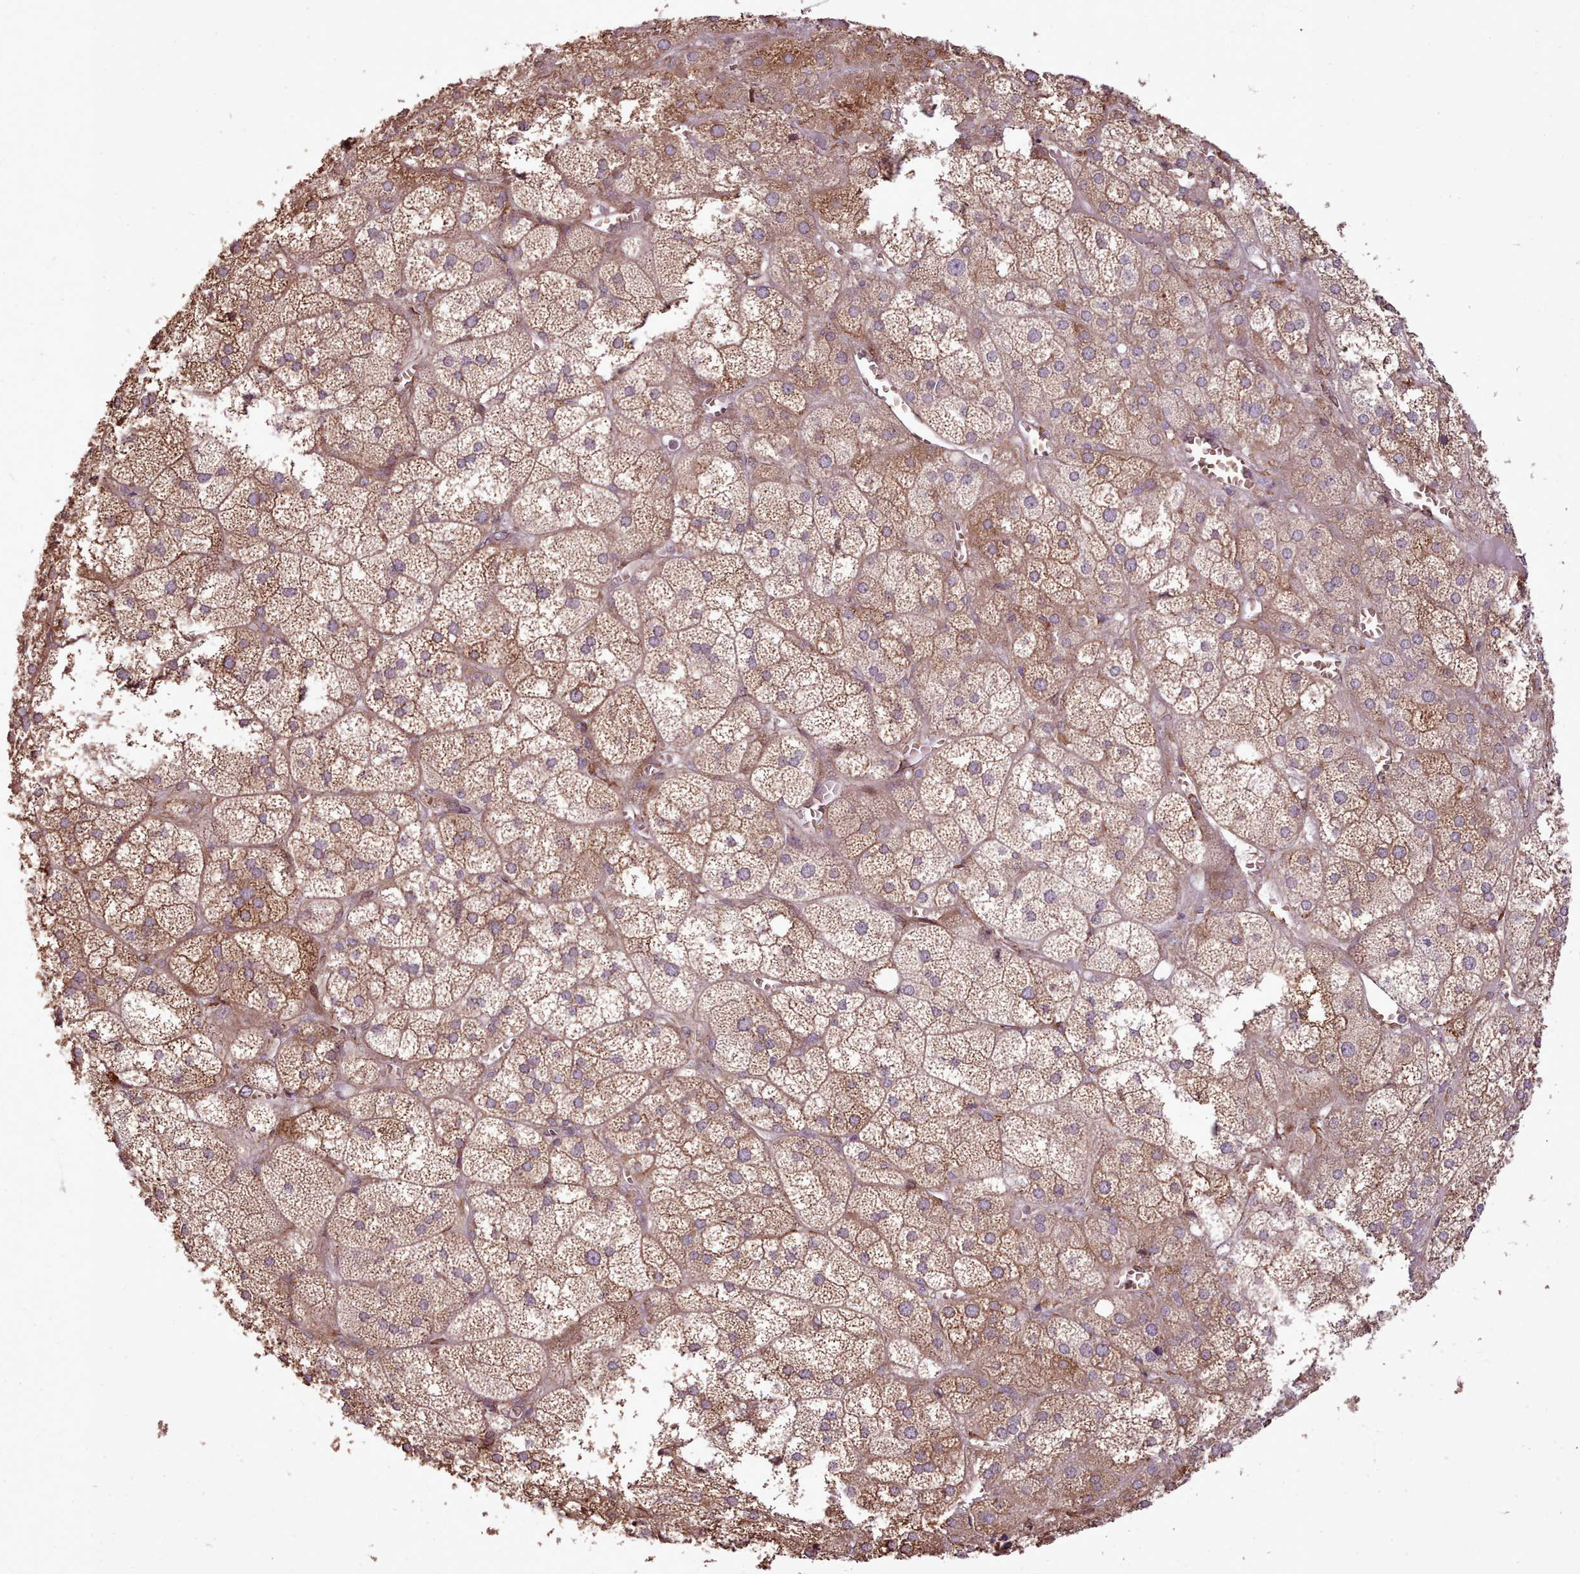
{"staining": {"intensity": "moderate", "quantity": ">75%", "location": "cytoplasmic/membranous"}, "tissue": "adrenal gland", "cell_type": "Glandular cells", "image_type": "normal", "snomed": [{"axis": "morphology", "description": "Normal tissue, NOS"}, {"axis": "topography", "description": "Adrenal gland"}], "caption": "Protein positivity by immunohistochemistry displays moderate cytoplasmic/membranous expression in about >75% of glandular cells in unremarkable adrenal gland. The staining was performed using DAB (3,3'-diaminobenzidine), with brown indicating positive protein expression. Nuclei are stained blue with hematoxylin.", "gene": "CABP1", "patient": {"sex": "female", "age": 61}}